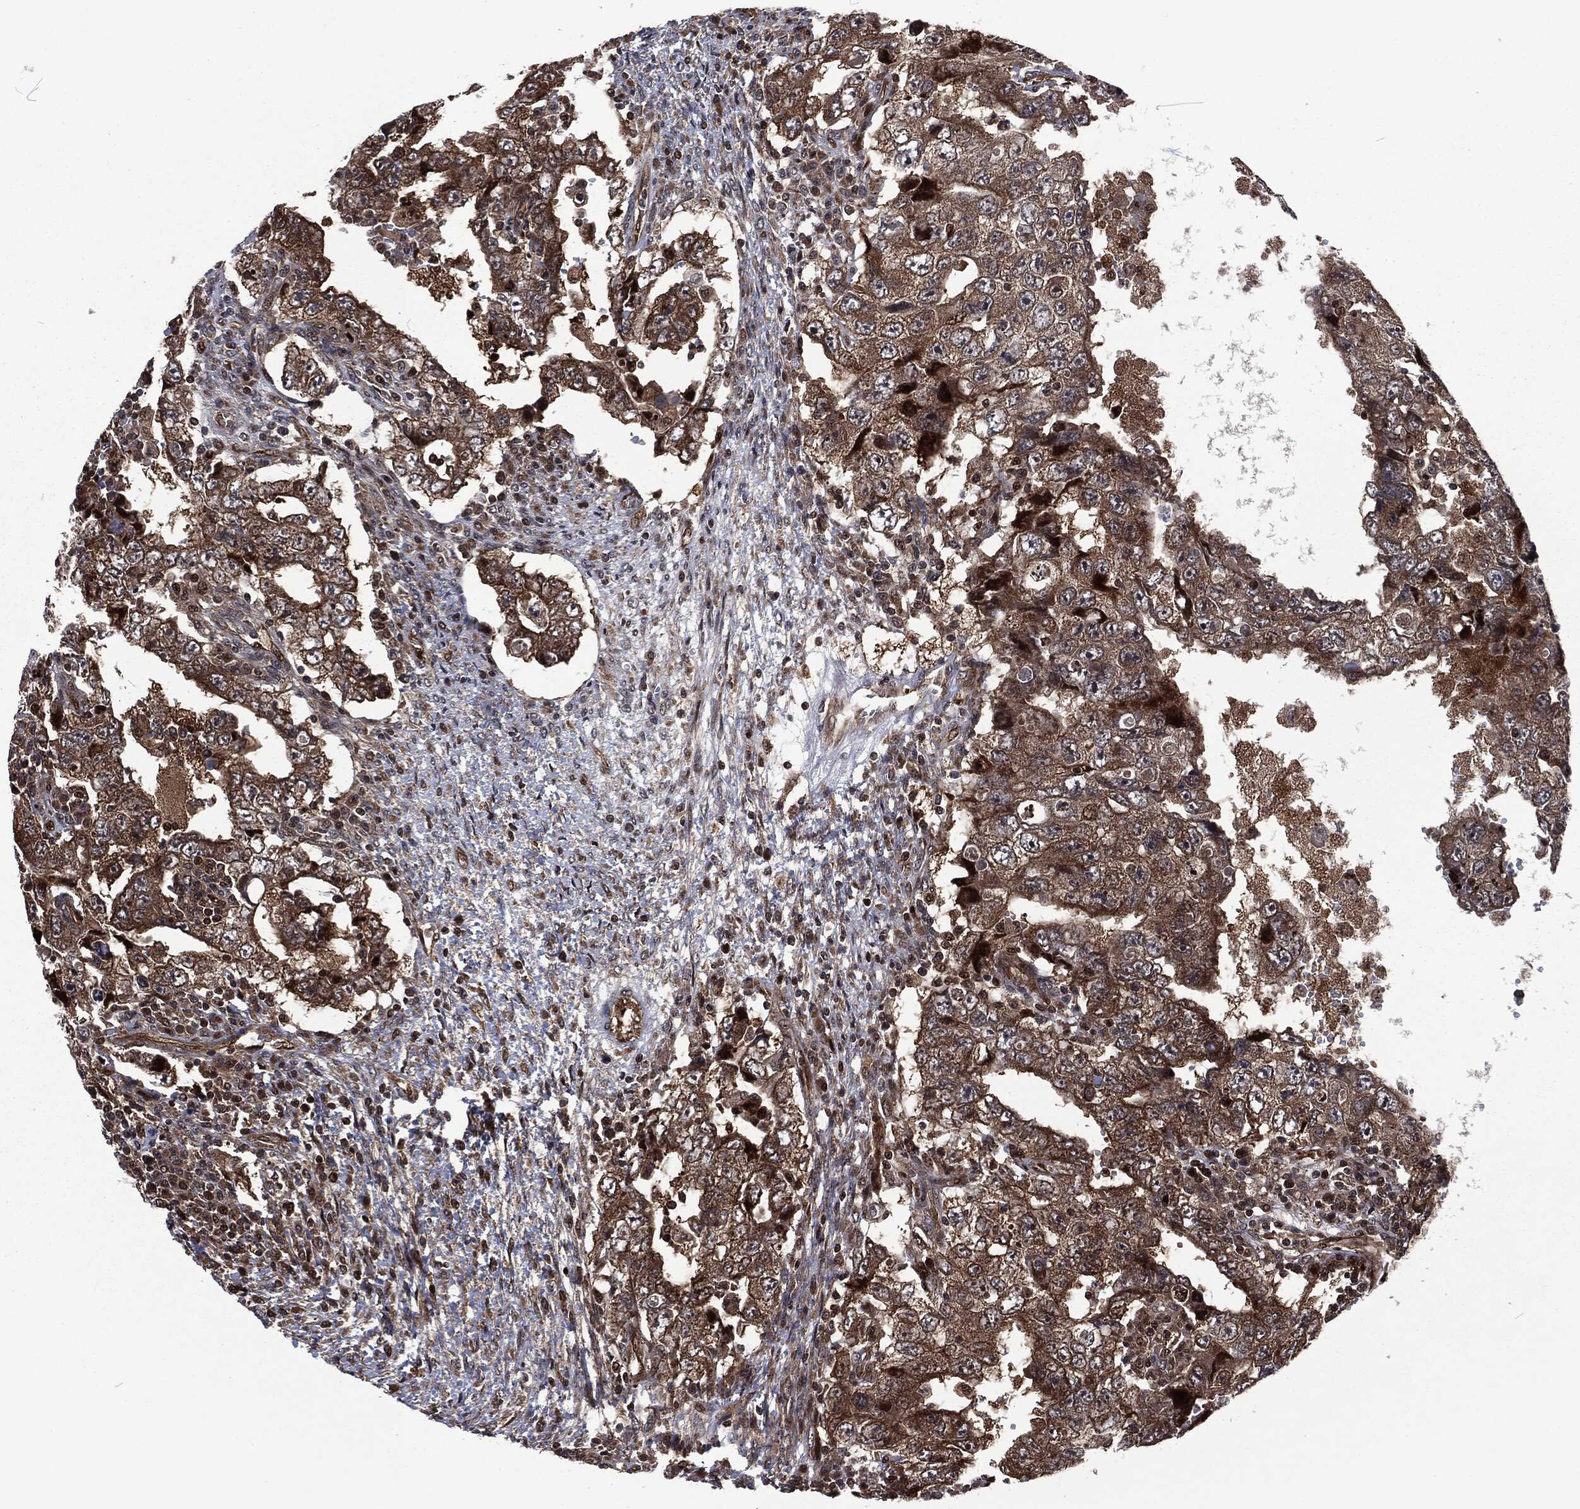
{"staining": {"intensity": "moderate", "quantity": "25%-75%", "location": "cytoplasmic/membranous"}, "tissue": "testis cancer", "cell_type": "Tumor cells", "image_type": "cancer", "snomed": [{"axis": "morphology", "description": "Carcinoma, Embryonal, NOS"}, {"axis": "topography", "description": "Testis"}], "caption": "Immunohistochemistry (IHC) staining of testis embryonal carcinoma, which displays medium levels of moderate cytoplasmic/membranous positivity in approximately 25%-75% of tumor cells indicating moderate cytoplasmic/membranous protein positivity. The staining was performed using DAB (3,3'-diaminobenzidine) (brown) for protein detection and nuclei were counterstained in hematoxylin (blue).", "gene": "CMPK2", "patient": {"sex": "male", "age": 26}}